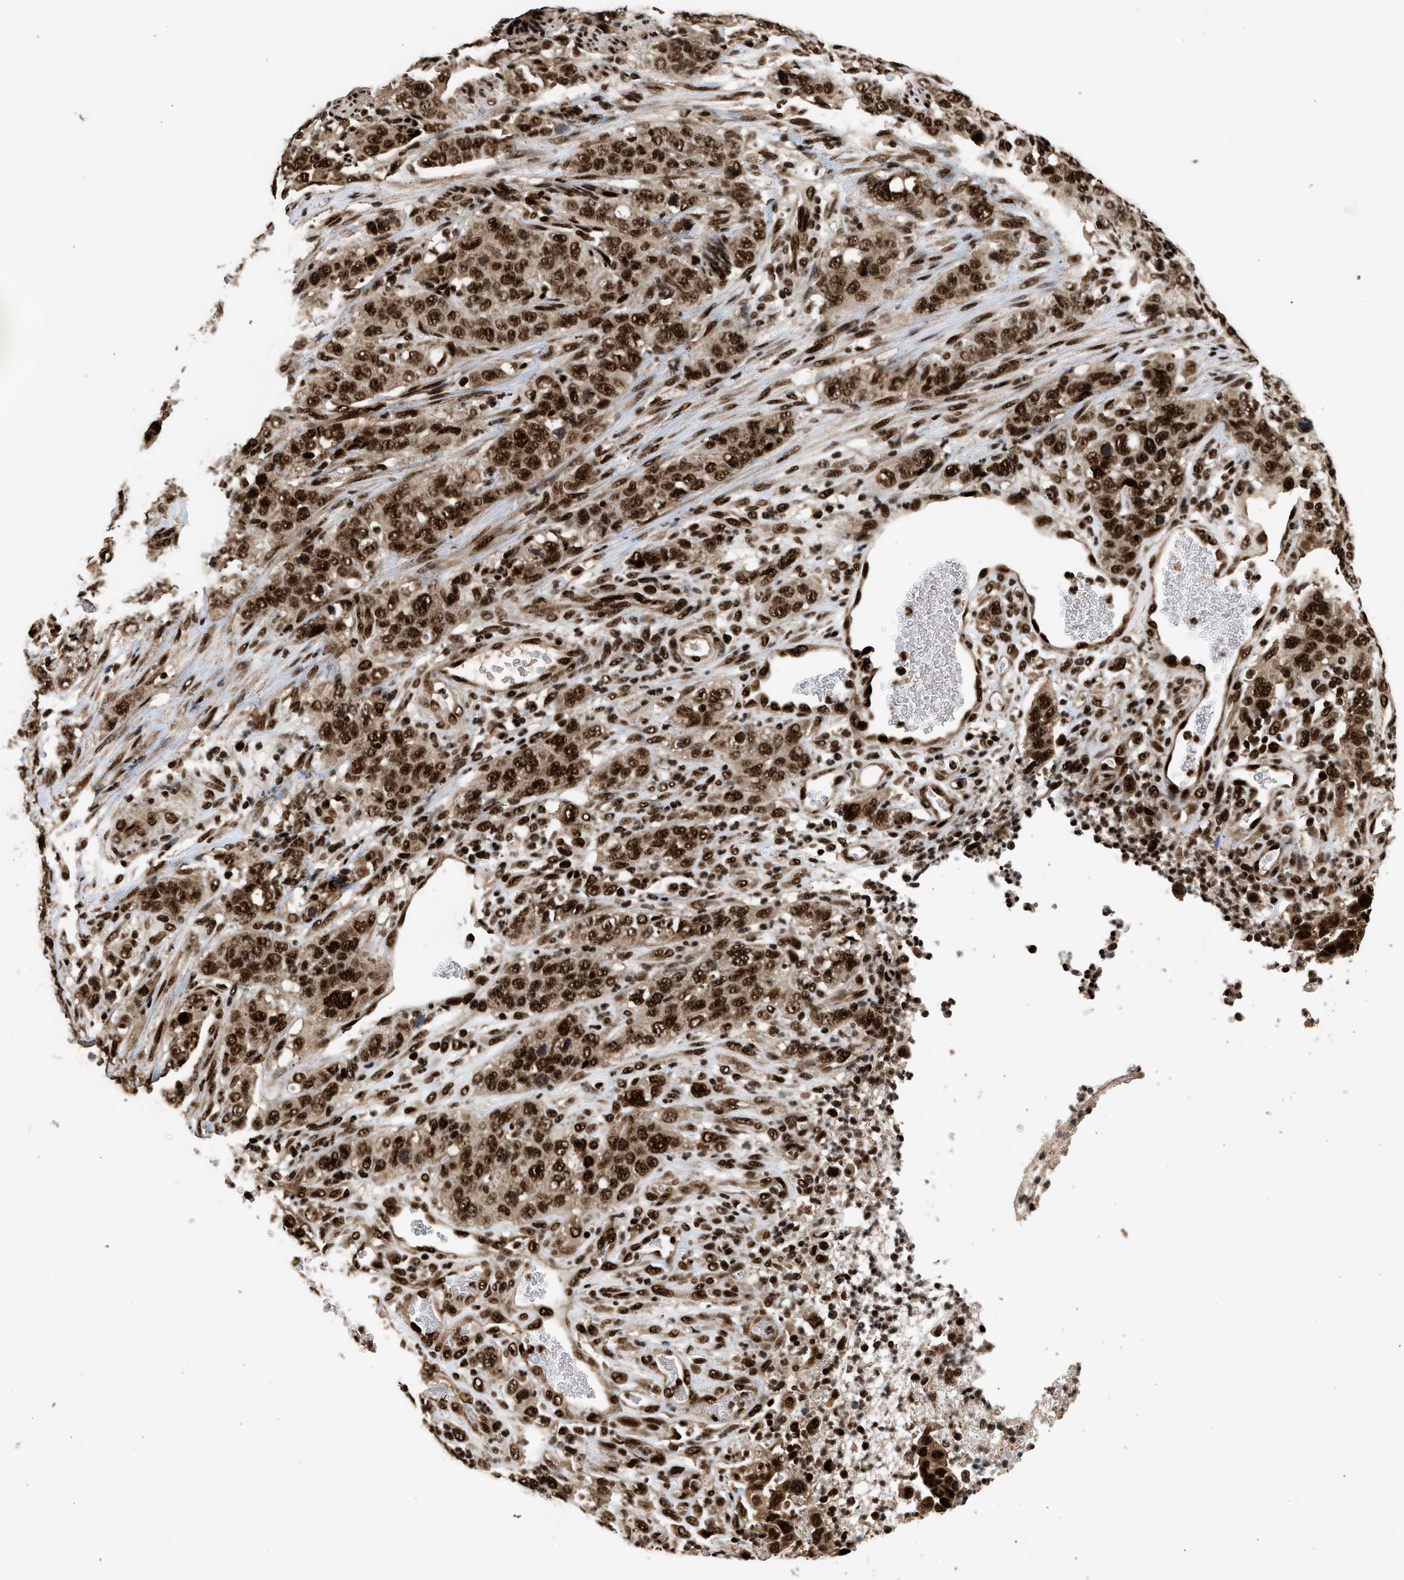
{"staining": {"intensity": "strong", "quantity": ">75%", "location": "nuclear"}, "tissue": "stomach cancer", "cell_type": "Tumor cells", "image_type": "cancer", "snomed": [{"axis": "morphology", "description": "Adenocarcinoma, NOS"}, {"axis": "topography", "description": "Stomach"}], "caption": "IHC photomicrograph of human stomach cancer (adenocarcinoma) stained for a protein (brown), which reveals high levels of strong nuclear expression in approximately >75% of tumor cells.", "gene": "PPP4R3B", "patient": {"sex": "male", "age": 48}}